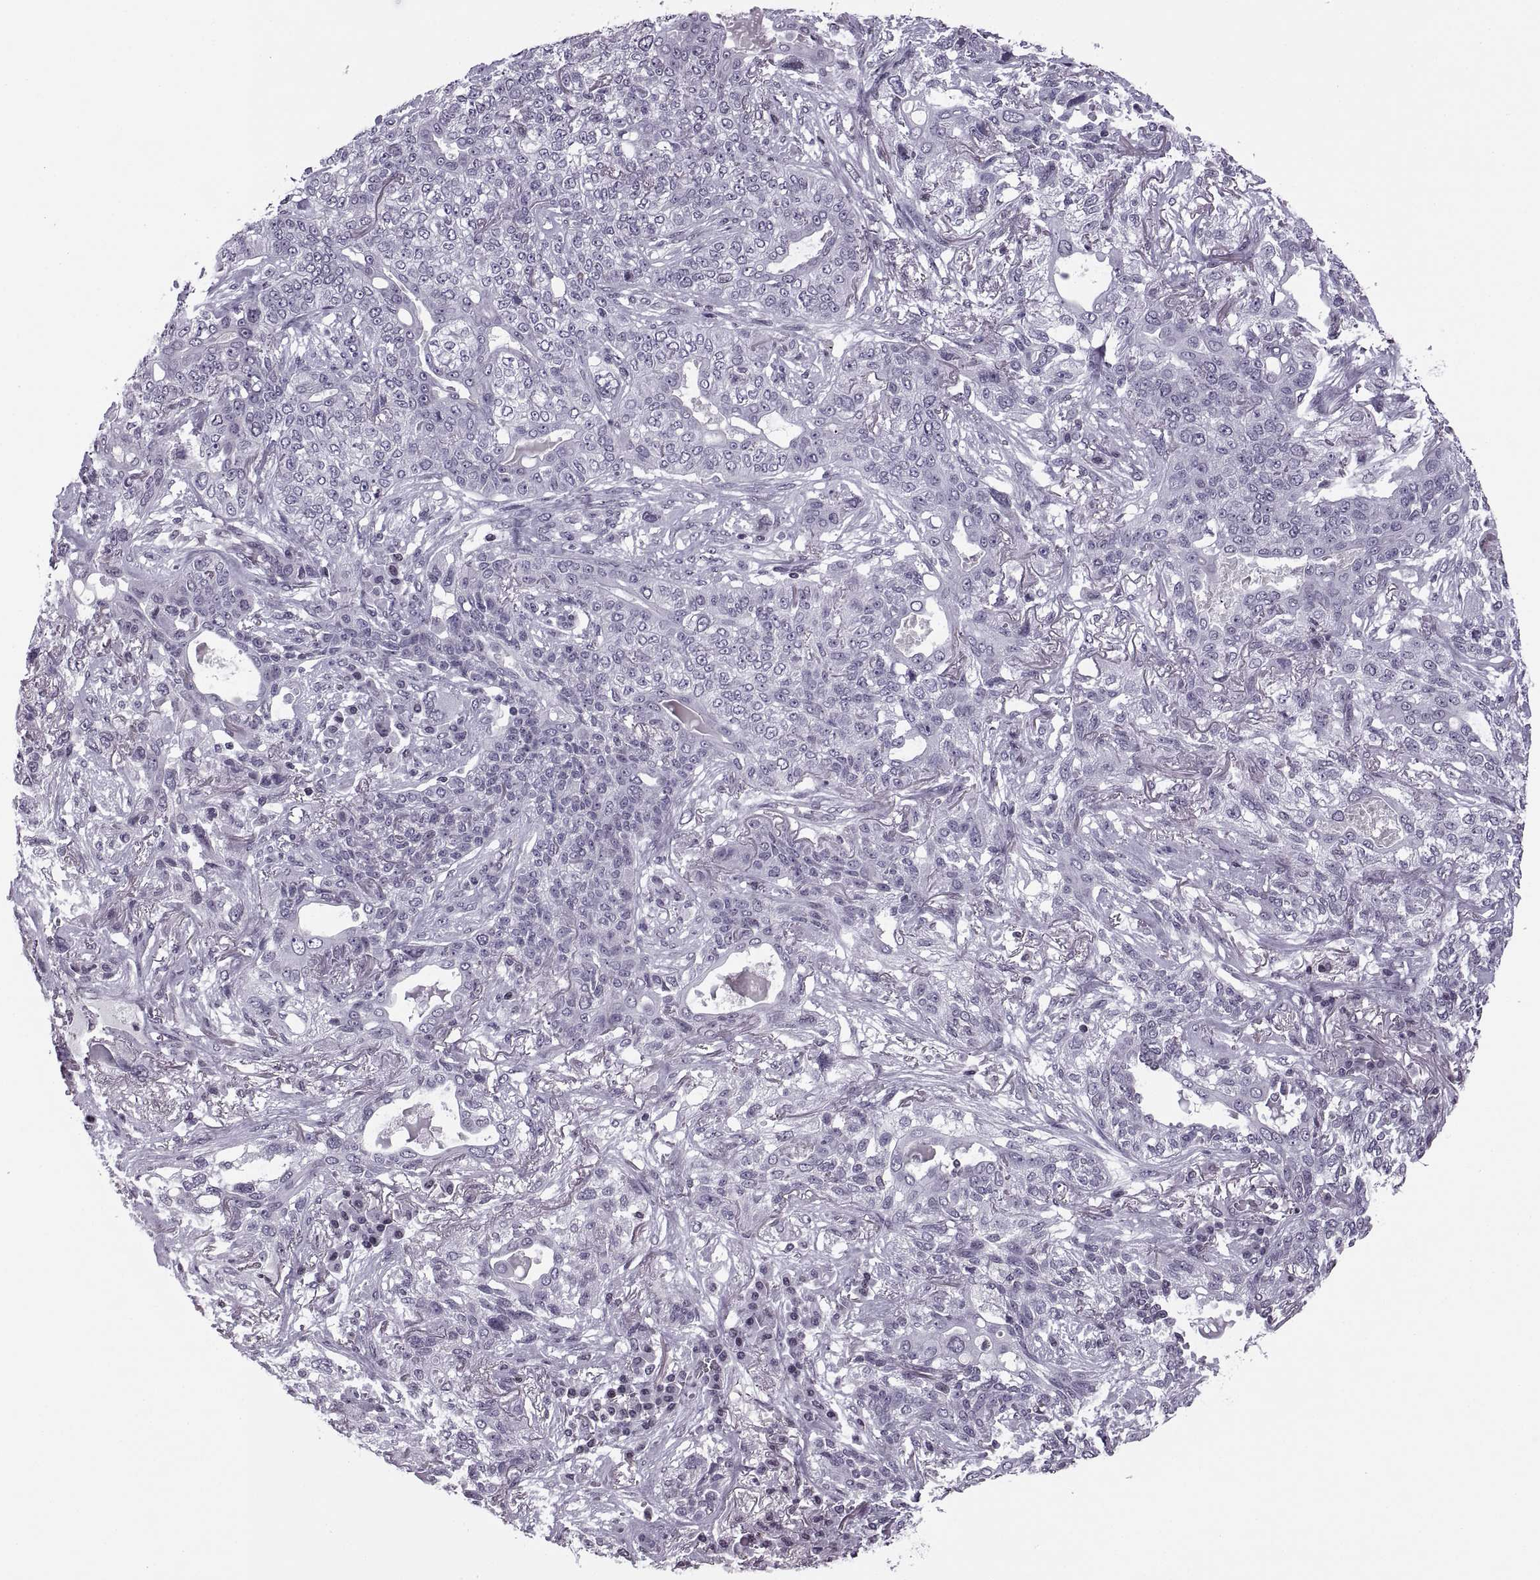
{"staining": {"intensity": "negative", "quantity": "none", "location": "none"}, "tissue": "lung cancer", "cell_type": "Tumor cells", "image_type": "cancer", "snomed": [{"axis": "morphology", "description": "Squamous cell carcinoma, NOS"}, {"axis": "topography", "description": "Lung"}], "caption": "High power microscopy micrograph of an immunohistochemistry histopathology image of lung cancer, revealing no significant positivity in tumor cells.", "gene": "H1-8", "patient": {"sex": "female", "age": 70}}